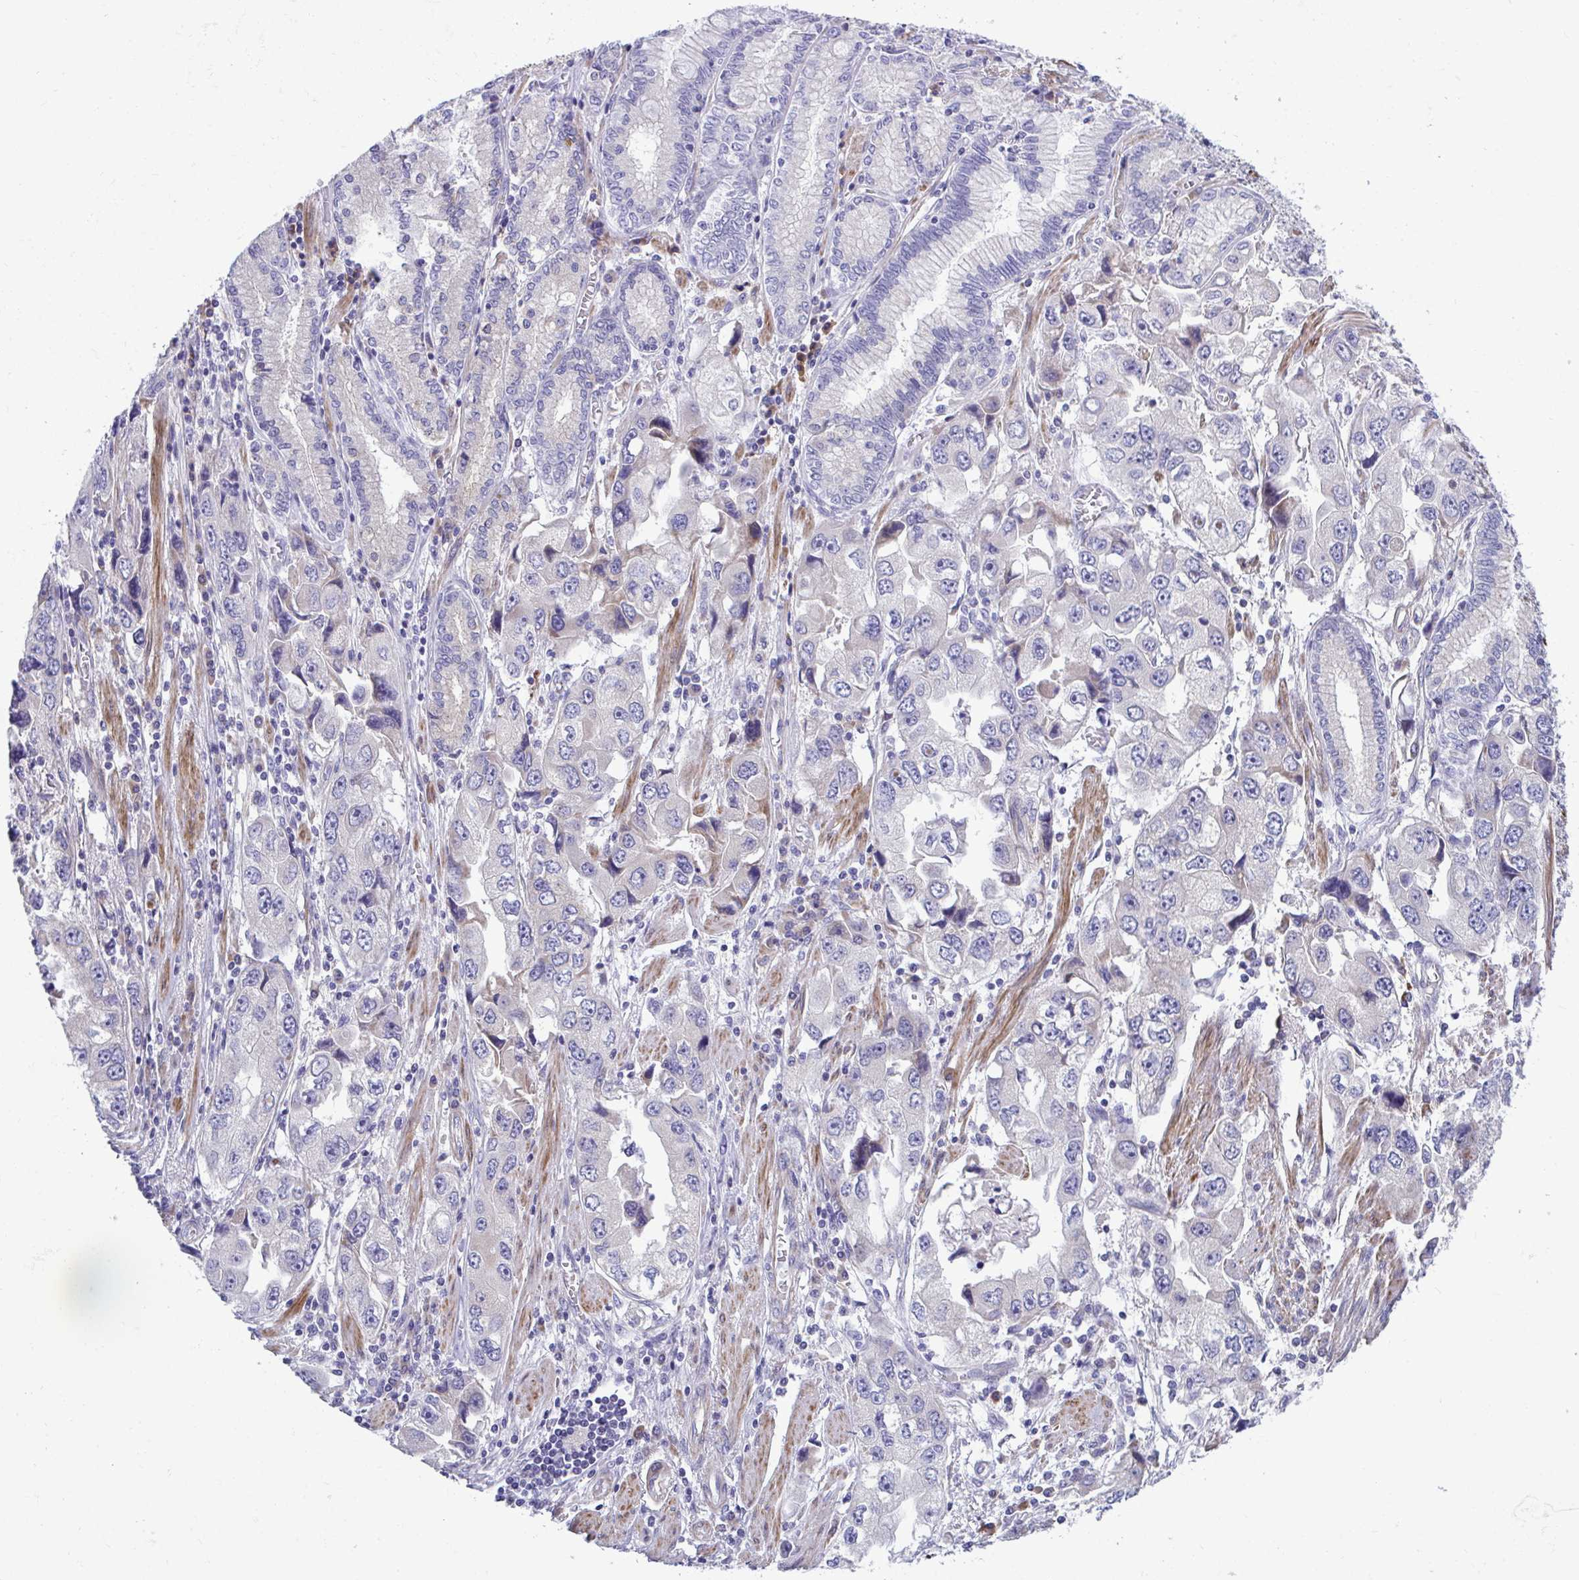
{"staining": {"intensity": "negative", "quantity": "none", "location": "none"}, "tissue": "stomach cancer", "cell_type": "Tumor cells", "image_type": "cancer", "snomed": [{"axis": "morphology", "description": "Adenocarcinoma, NOS"}, {"axis": "topography", "description": "Stomach, lower"}], "caption": "IHC image of neoplastic tissue: stomach cancer stained with DAB (3,3'-diaminobenzidine) exhibits no significant protein positivity in tumor cells.", "gene": "PIGZ", "patient": {"sex": "female", "age": 93}}